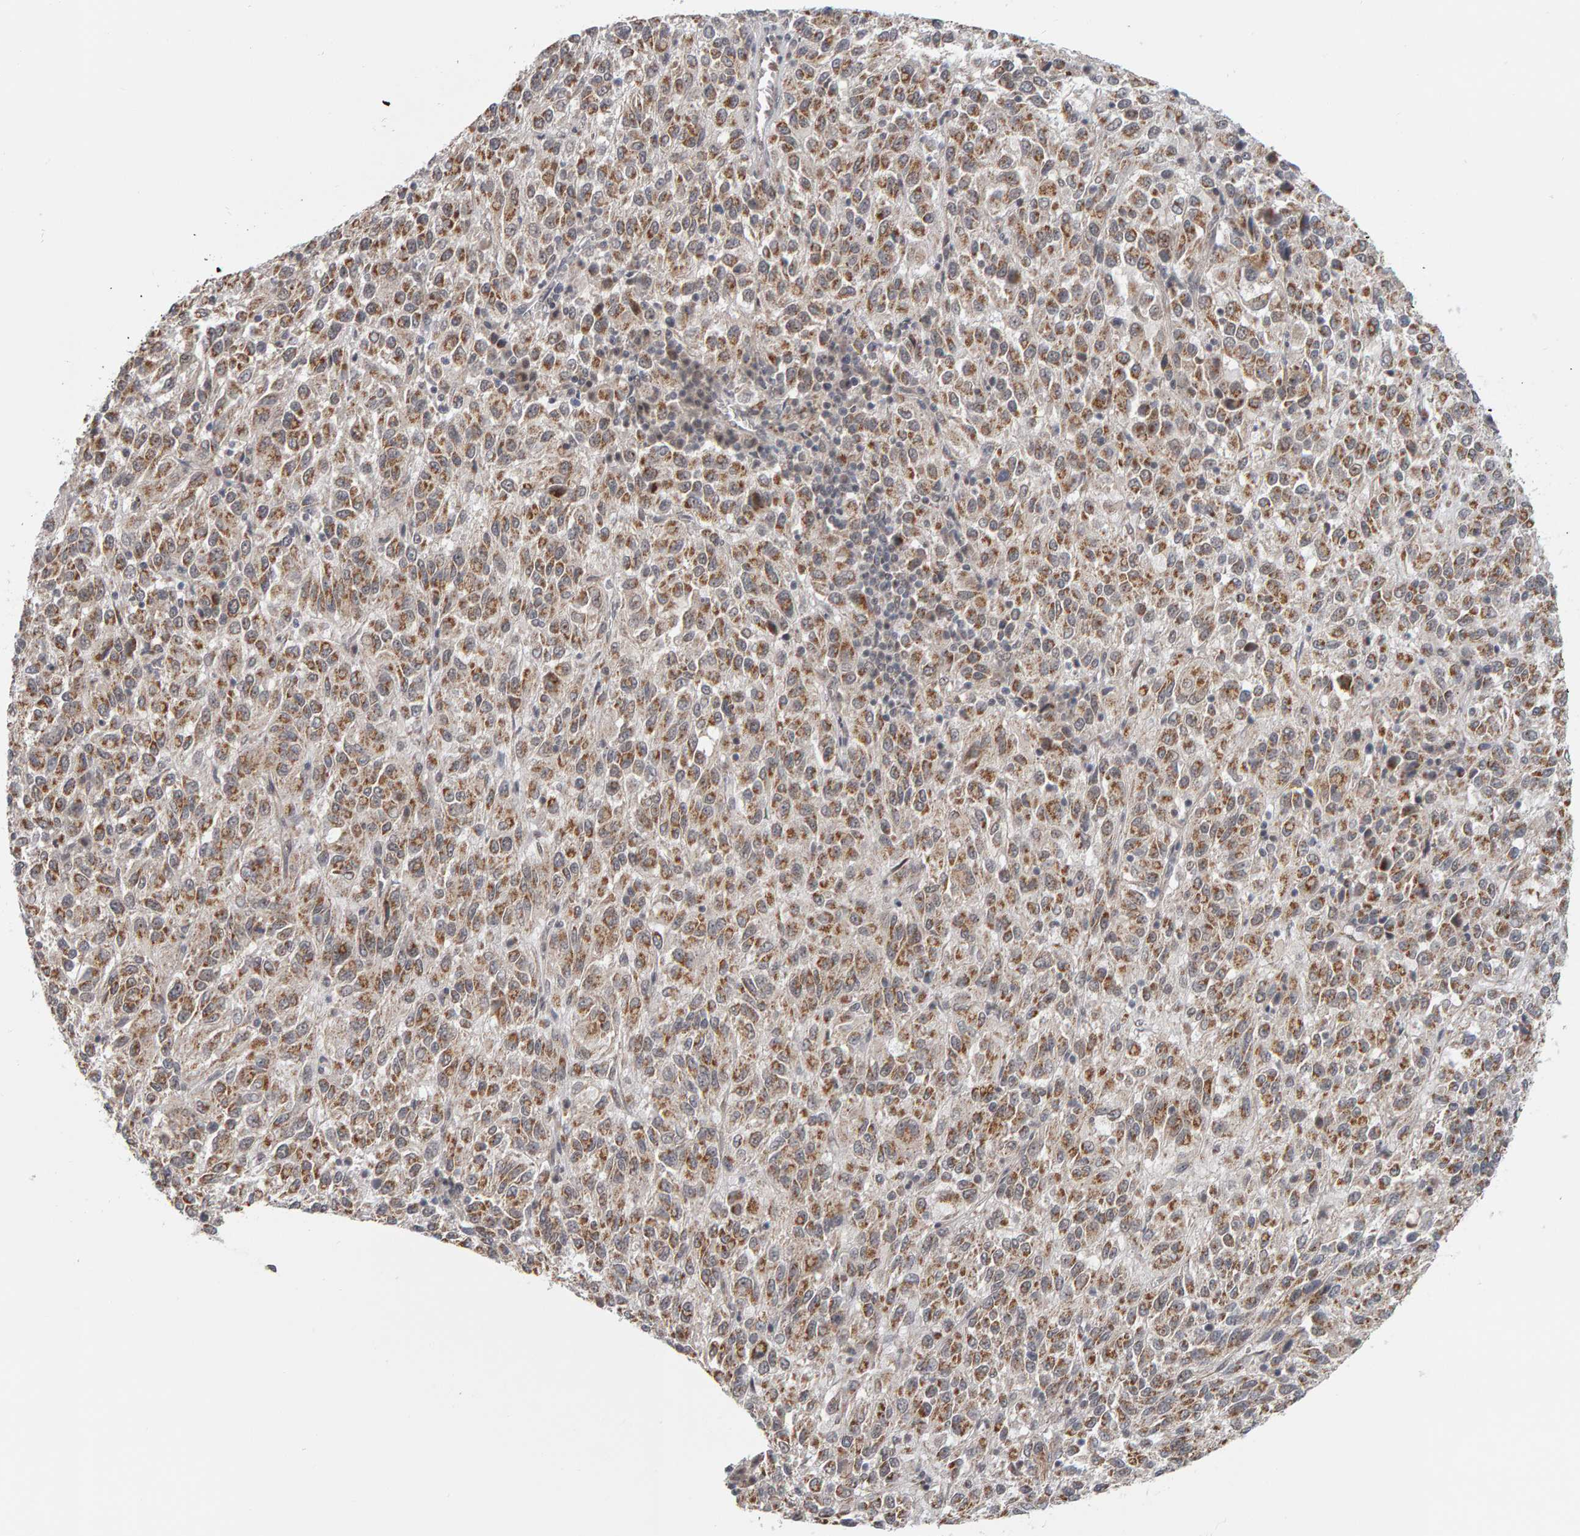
{"staining": {"intensity": "moderate", "quantity": ">75%", "location": "cytoplasmic/membranous"}, "tissue": "melanoma", "cell_type": "Tumor cells", "image_type": "cancer", "snomed": [{"axis": "morphology", "description": "Malignant melanoma, Metastatic site"}, {"axis": "topography", "description": "Lung"}], "caption": "Tumor cells show moderate cytoplasmic/membranous positivity in about >75% of cells in melanoma.", "gene": "DAP3", "patient": {"sex": "male", "age": 64}}